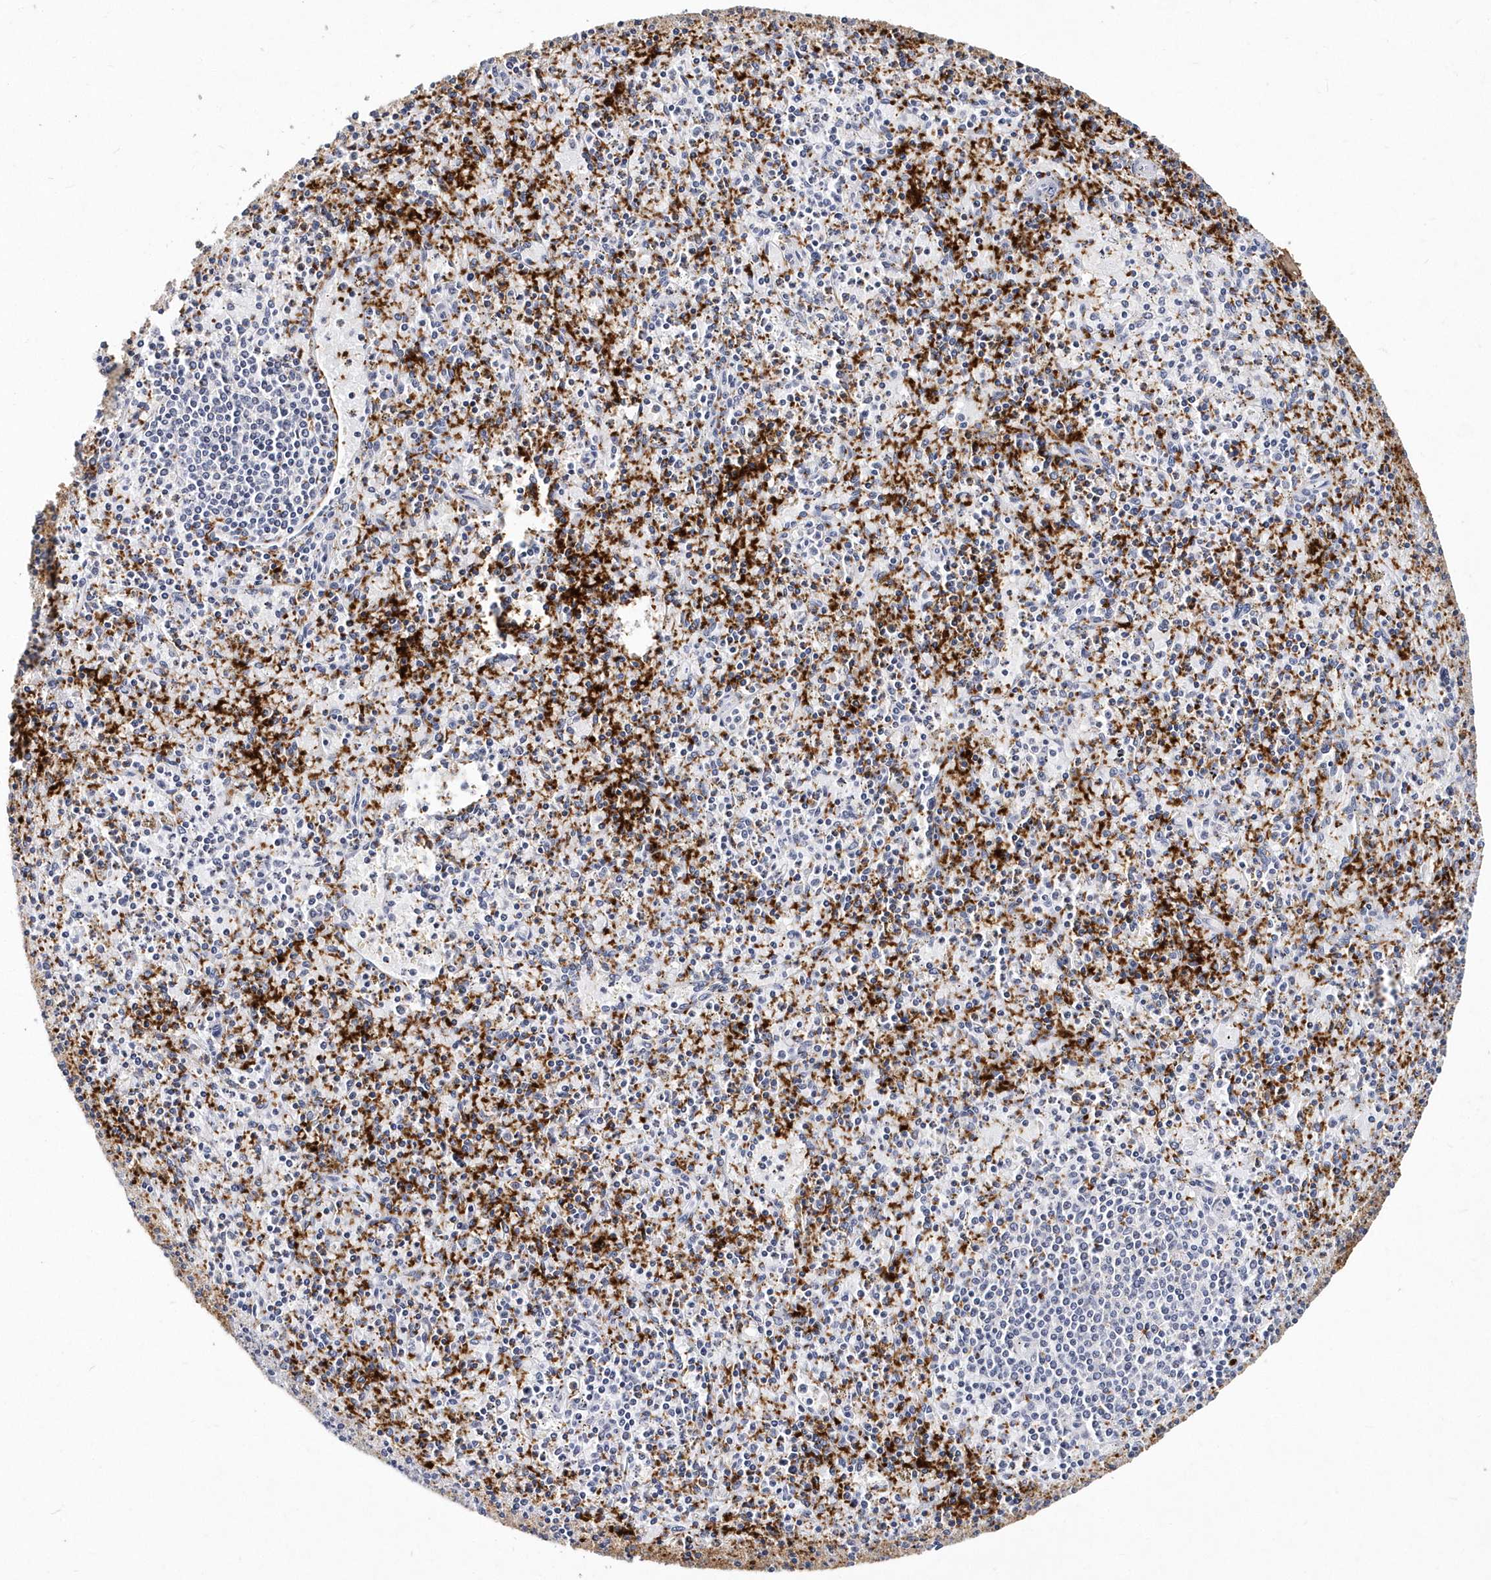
{"staining": {"intensity": "negative", "quantity": "none", "location": "none"}, "tissue": "spleen", "cell_type": "Cells in red pulp", "image_type": "normal", "snomed": [{"axis": "morphology", "description": "Normal tissue, NOS"}, {"axis": "topography", "description": "Spleen"}], "caption": "A high-resolution image shows IHC staining of normal spleen, which exhibits no significant staining in cells in red pulp. Brightfield microscopy of immunohistochemistry (IHC) stained with DAB (3,3'-diaminobenzidine) (brown) and hematoxylin (blue), captured at high magnification.", "gene": "ITGA2B", "patient": {"sex": "male", "age": 72}}